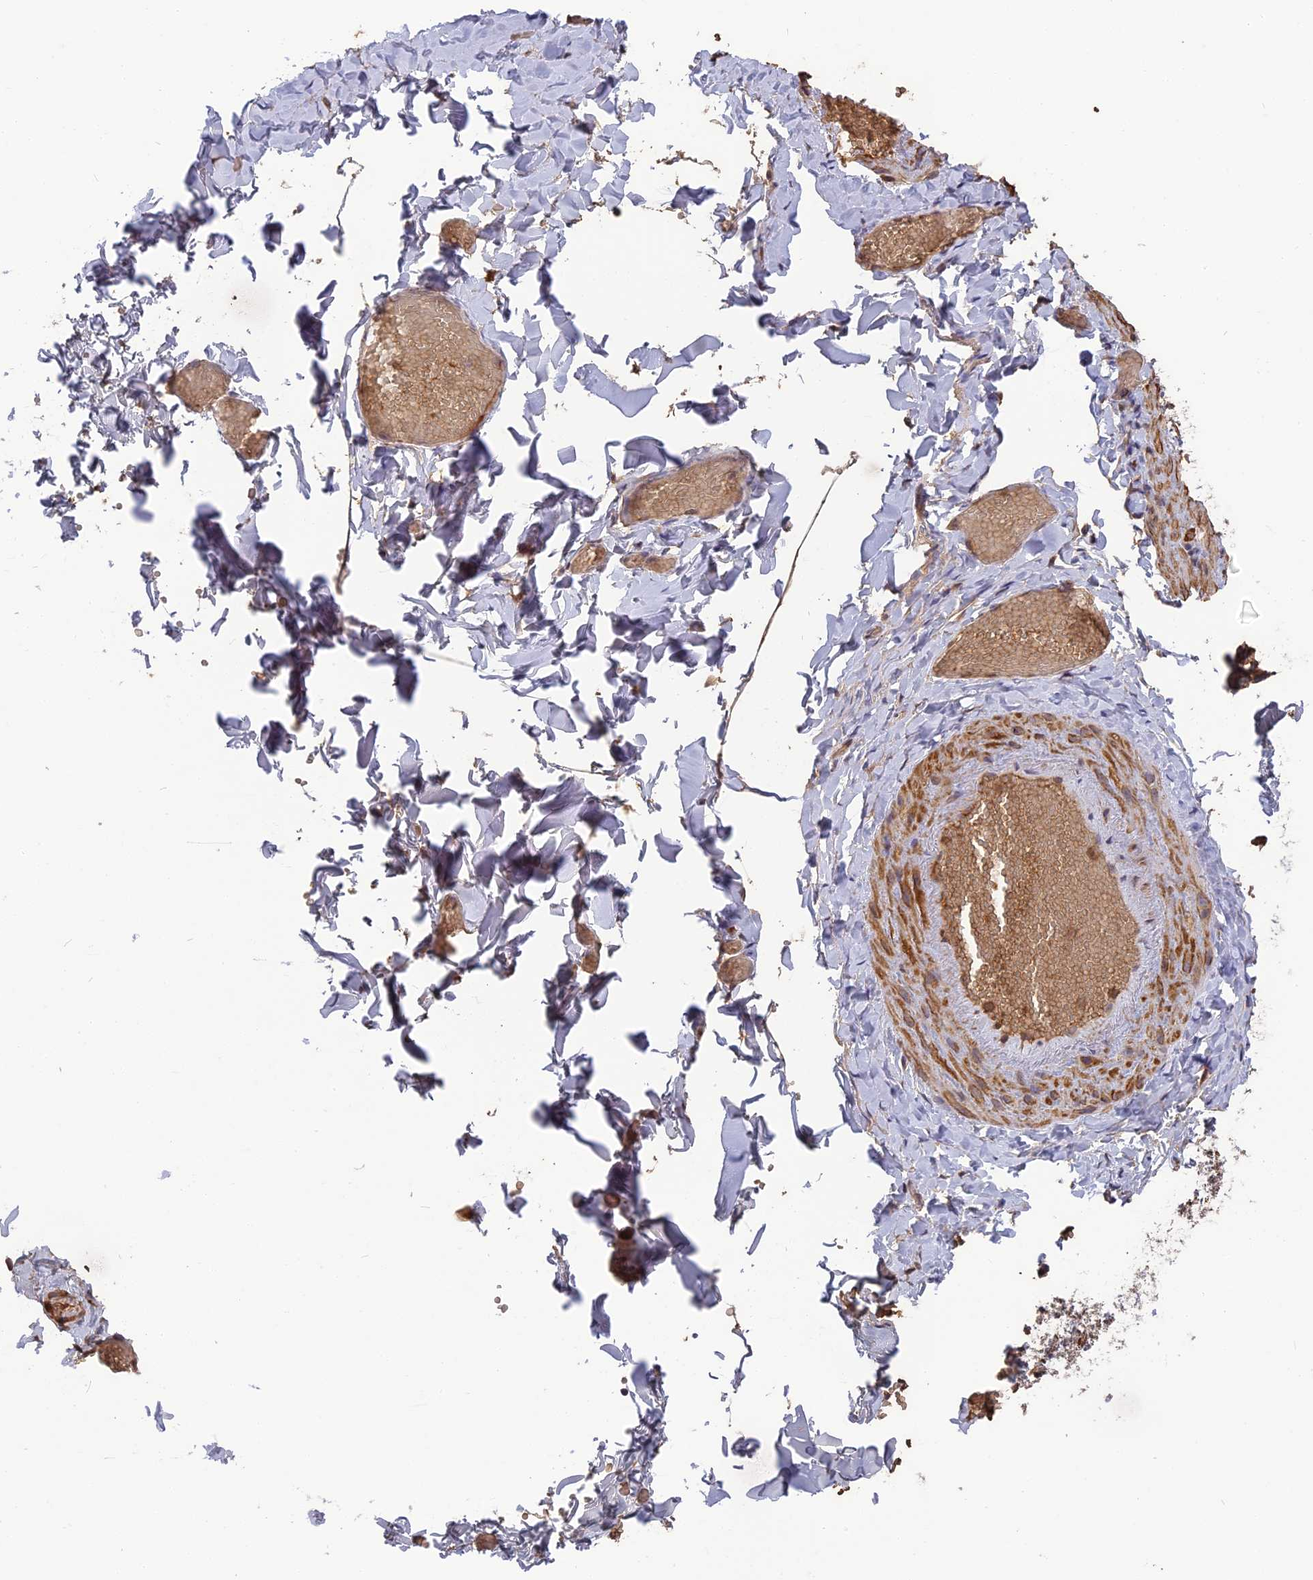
{"staining": {"intensity": "moderate", "quantity": ">75%", "location": "cytoplasmic/membranous"}, "tissue": "adipose tissue", "cell_type": "Adipocytes", "image_type": "normal", "snomed": [{"axis": "morphology", "description": "Normal tissue, NOS"}, {"axis": "topography", "description": "Gallbladder"}, {"axis": "topography", "description": "Peripheral nerve tissue"}], "caption": "A brown stain shows moderate cytoplasmic/membranous staining of a protein in adipocytes of normal adipose tissue. The staining was performed using DAB to visualize the protein expression in brown, while the nuclei were stained in blue with hematoxylin (Magnification: 20x).", "gene": "ERMAP", "patient": {"sex": "male", "age": 38}}